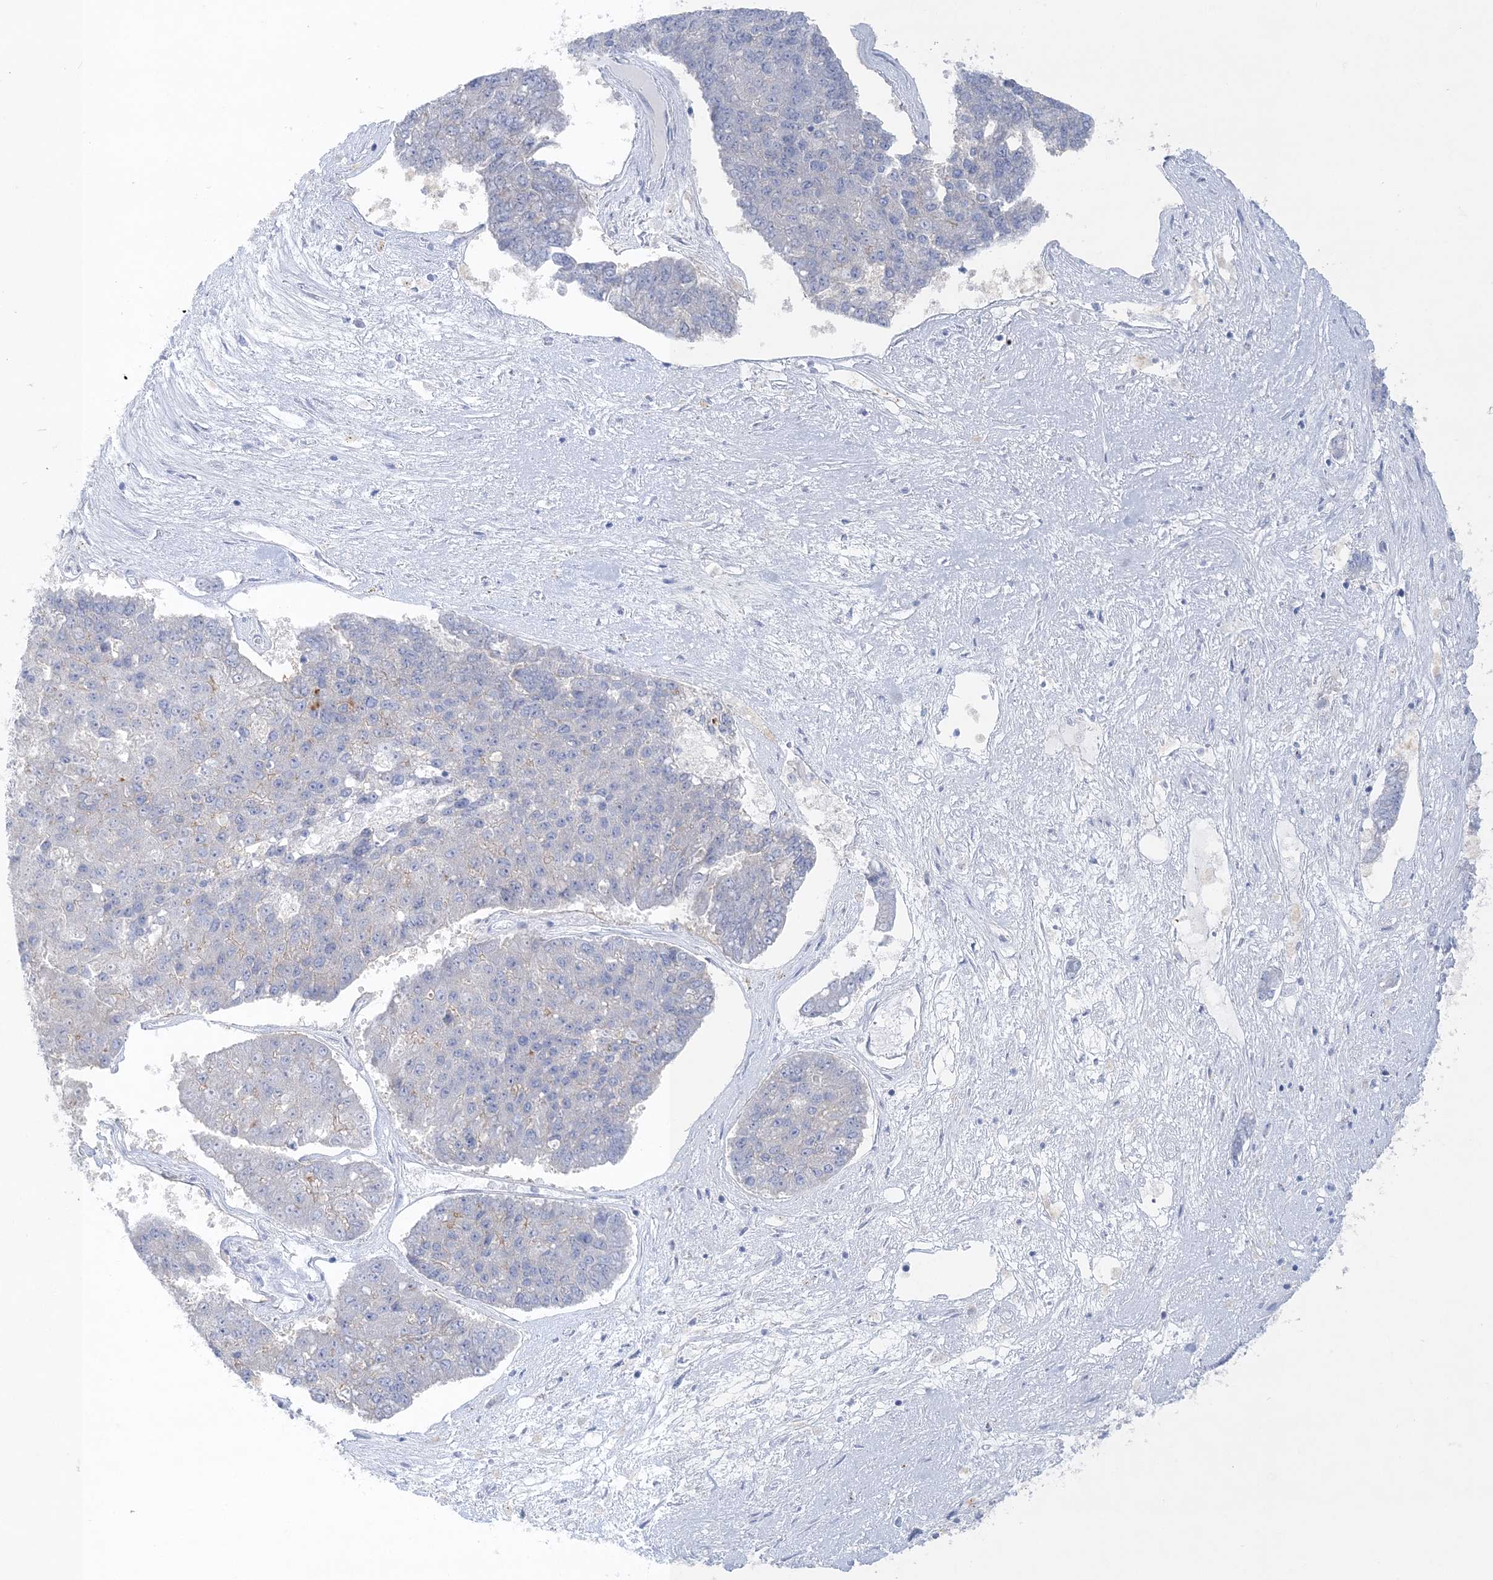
{"staining": {"intensity": "weak", "quantity": "<25%", "location": "cytoplasmic/membranous"}, "tissue": "pancreatic cancer", "cell_type": "Tumor cells", "image_type": "cancer", "snomed": [{"axis": "morphology", "description": "Adenocarcinoma, NOS"}, {"axis": "topography", "description": "Pancreas"}], "caption": "Immunohistochemistry (IHC) micrograph of neoplastic tissue: human adenocarcinoma (pancreatic) stained with DAB (3,3'-diaminobenzidine) shows no significant protein positivity in tumor cells. The staining is performed using DAB (3,3'-diaminobenzidine) brown chromogen with nuclei counter-stained in using hematoxylin.", "gene": "SLC5A6", "patient": {"sex": "male", "age": 50}}